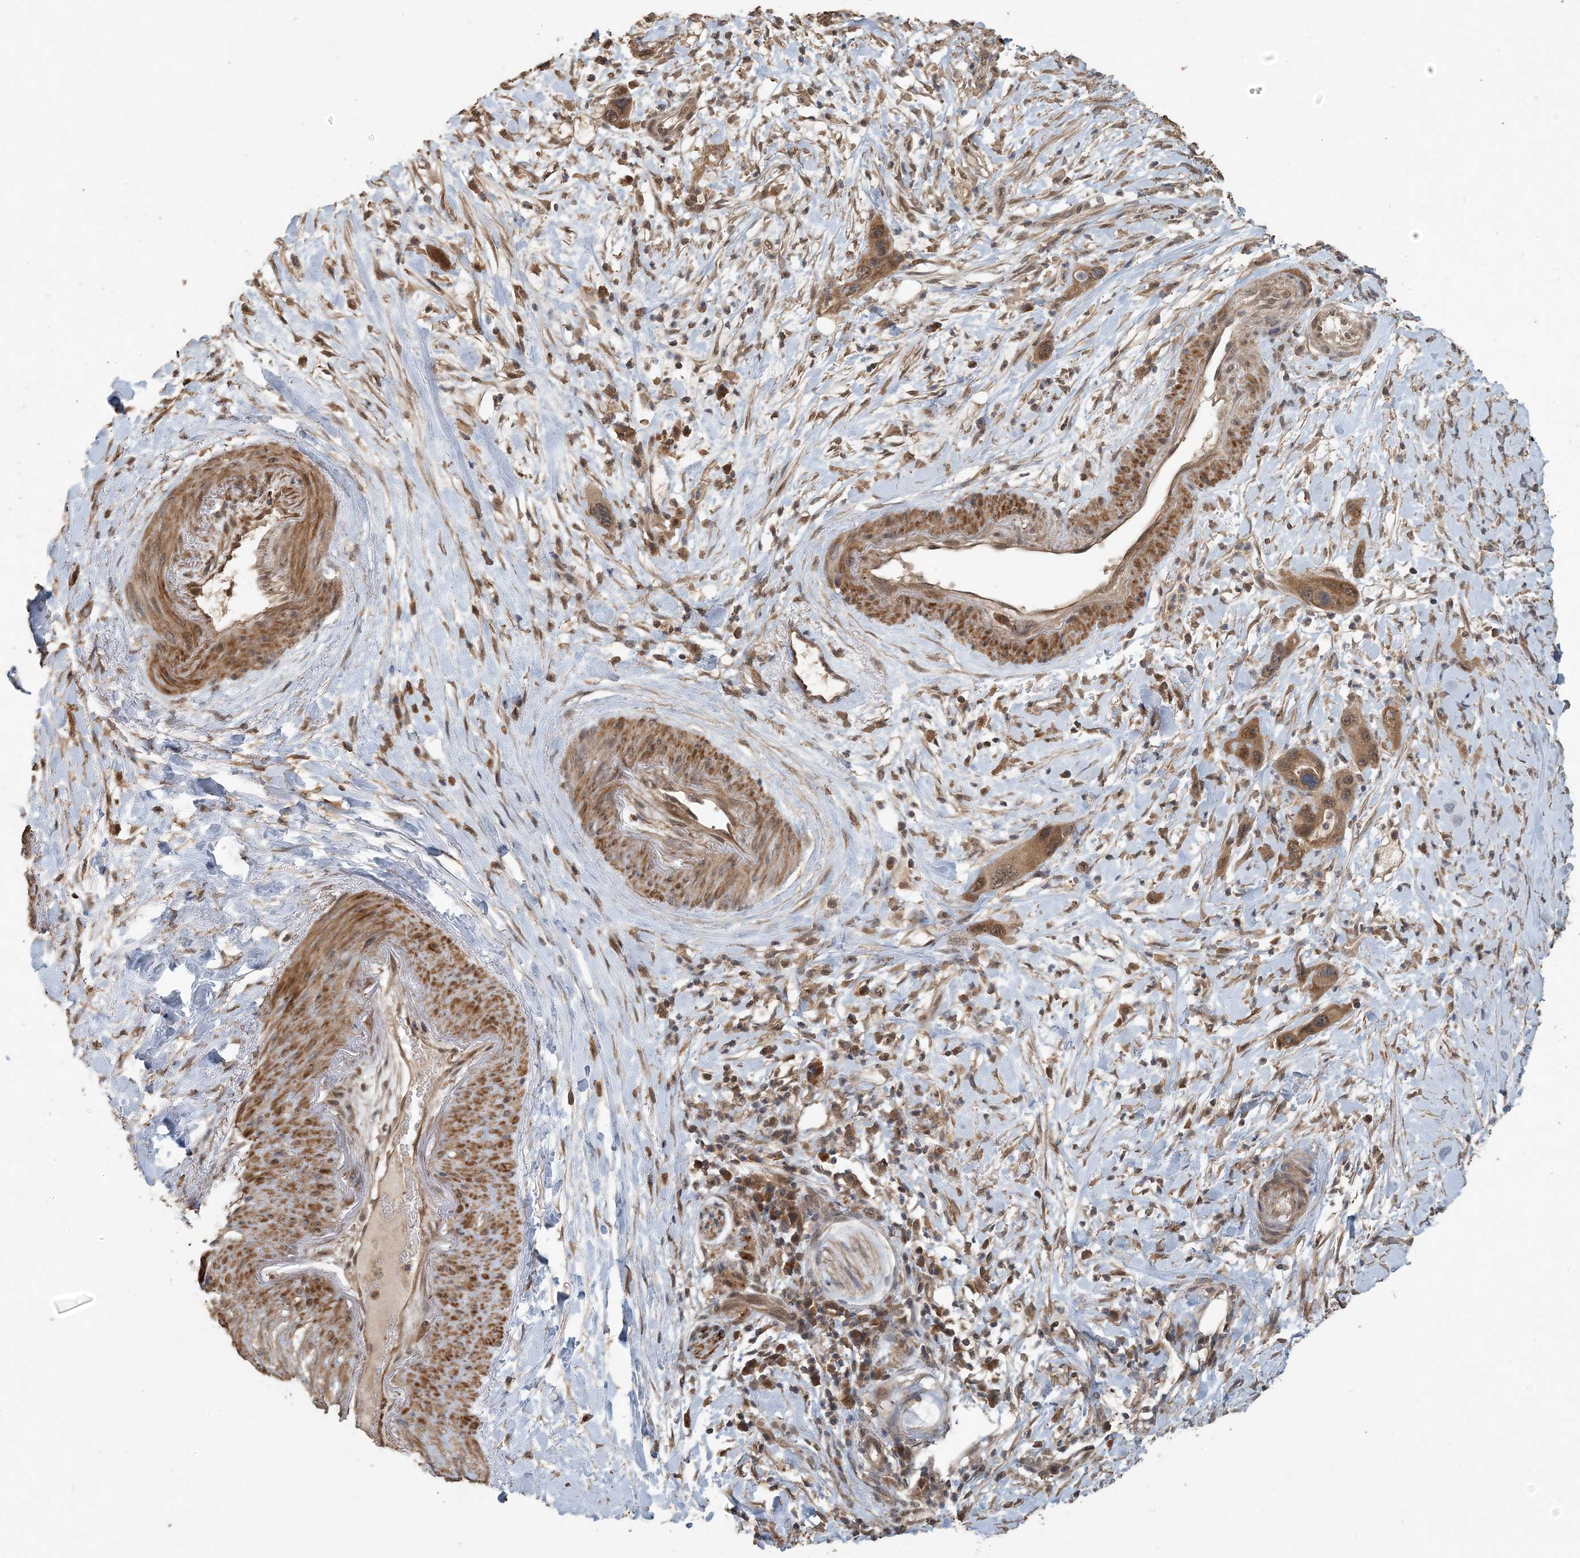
{"staining": {"intensity": "moderate", "quantity": ">75%", "location": "cytoplasmic/membranous,nuclear"}, "tissue": "pancreatic cancer", "cell_type": "Tumor cells", "image_type": "cancer", "snomed": [{"axis": "morphology", "description": "Adenocarcinoma, NOS"}, {"axis": "topography", "description": "Pancreas"}], "caption": "Tumor cells show medium levels of moderate cytoplasmic/membranous and nuclear expression in about >75% of cells in human adenocarcinoma (pancreatic).", "gene": "ZC3H12A", "patient": {"sex": "female", "age": 71}}